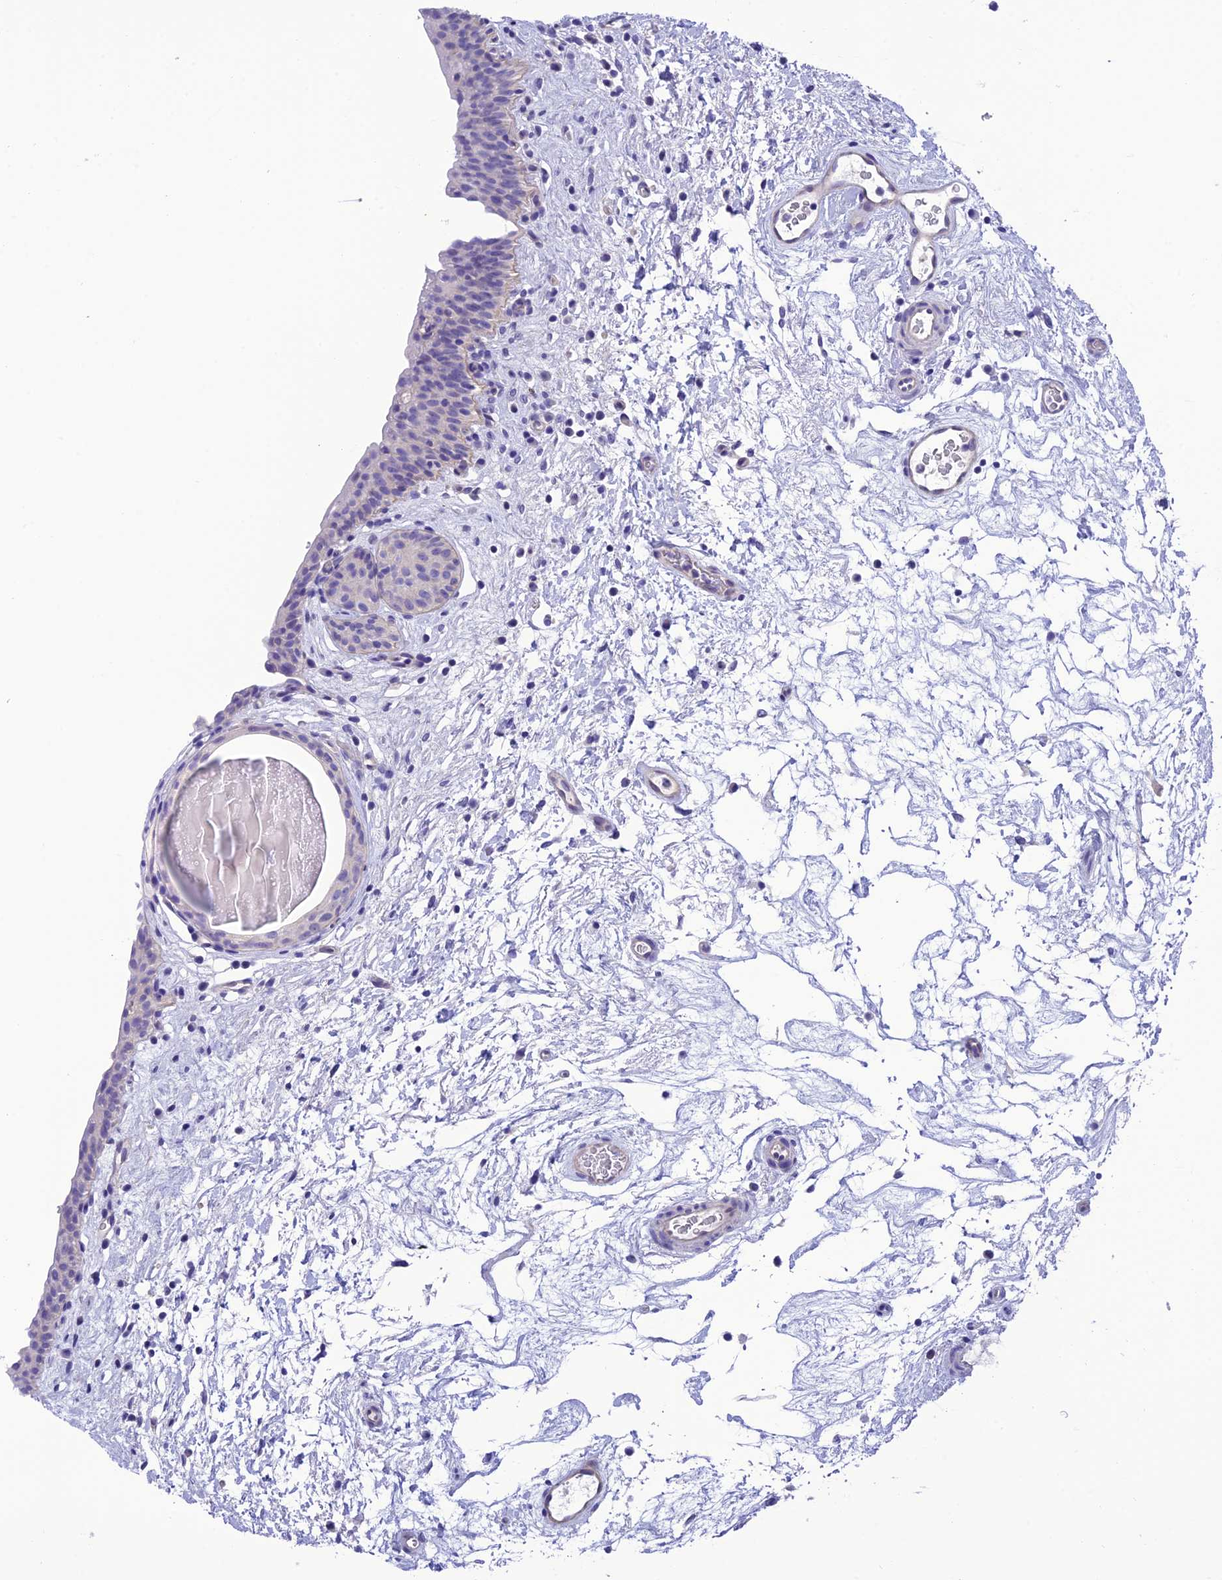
{"staining": {"intensity": "negative", "quantity": "none", "location": "none"}, "tissue": "urinary bladder", "cell_type": "Urothelial cells", "image_type": "normal", "snomed": [{"axis": "morphology", "description": "Normal tissue, NOS"}, {"axis": "topography", "description": "Urinary bladder"}], "caption": "Immunohistochemistry image of unremarkable urinary bladder: human urinary bladder stained with DAB (3,3'-diaminobenzidine) reveals no significant protein expression in urothelial cells.", "gene": "C17orf67", "patient": {"sex": "male", "age": 83}}